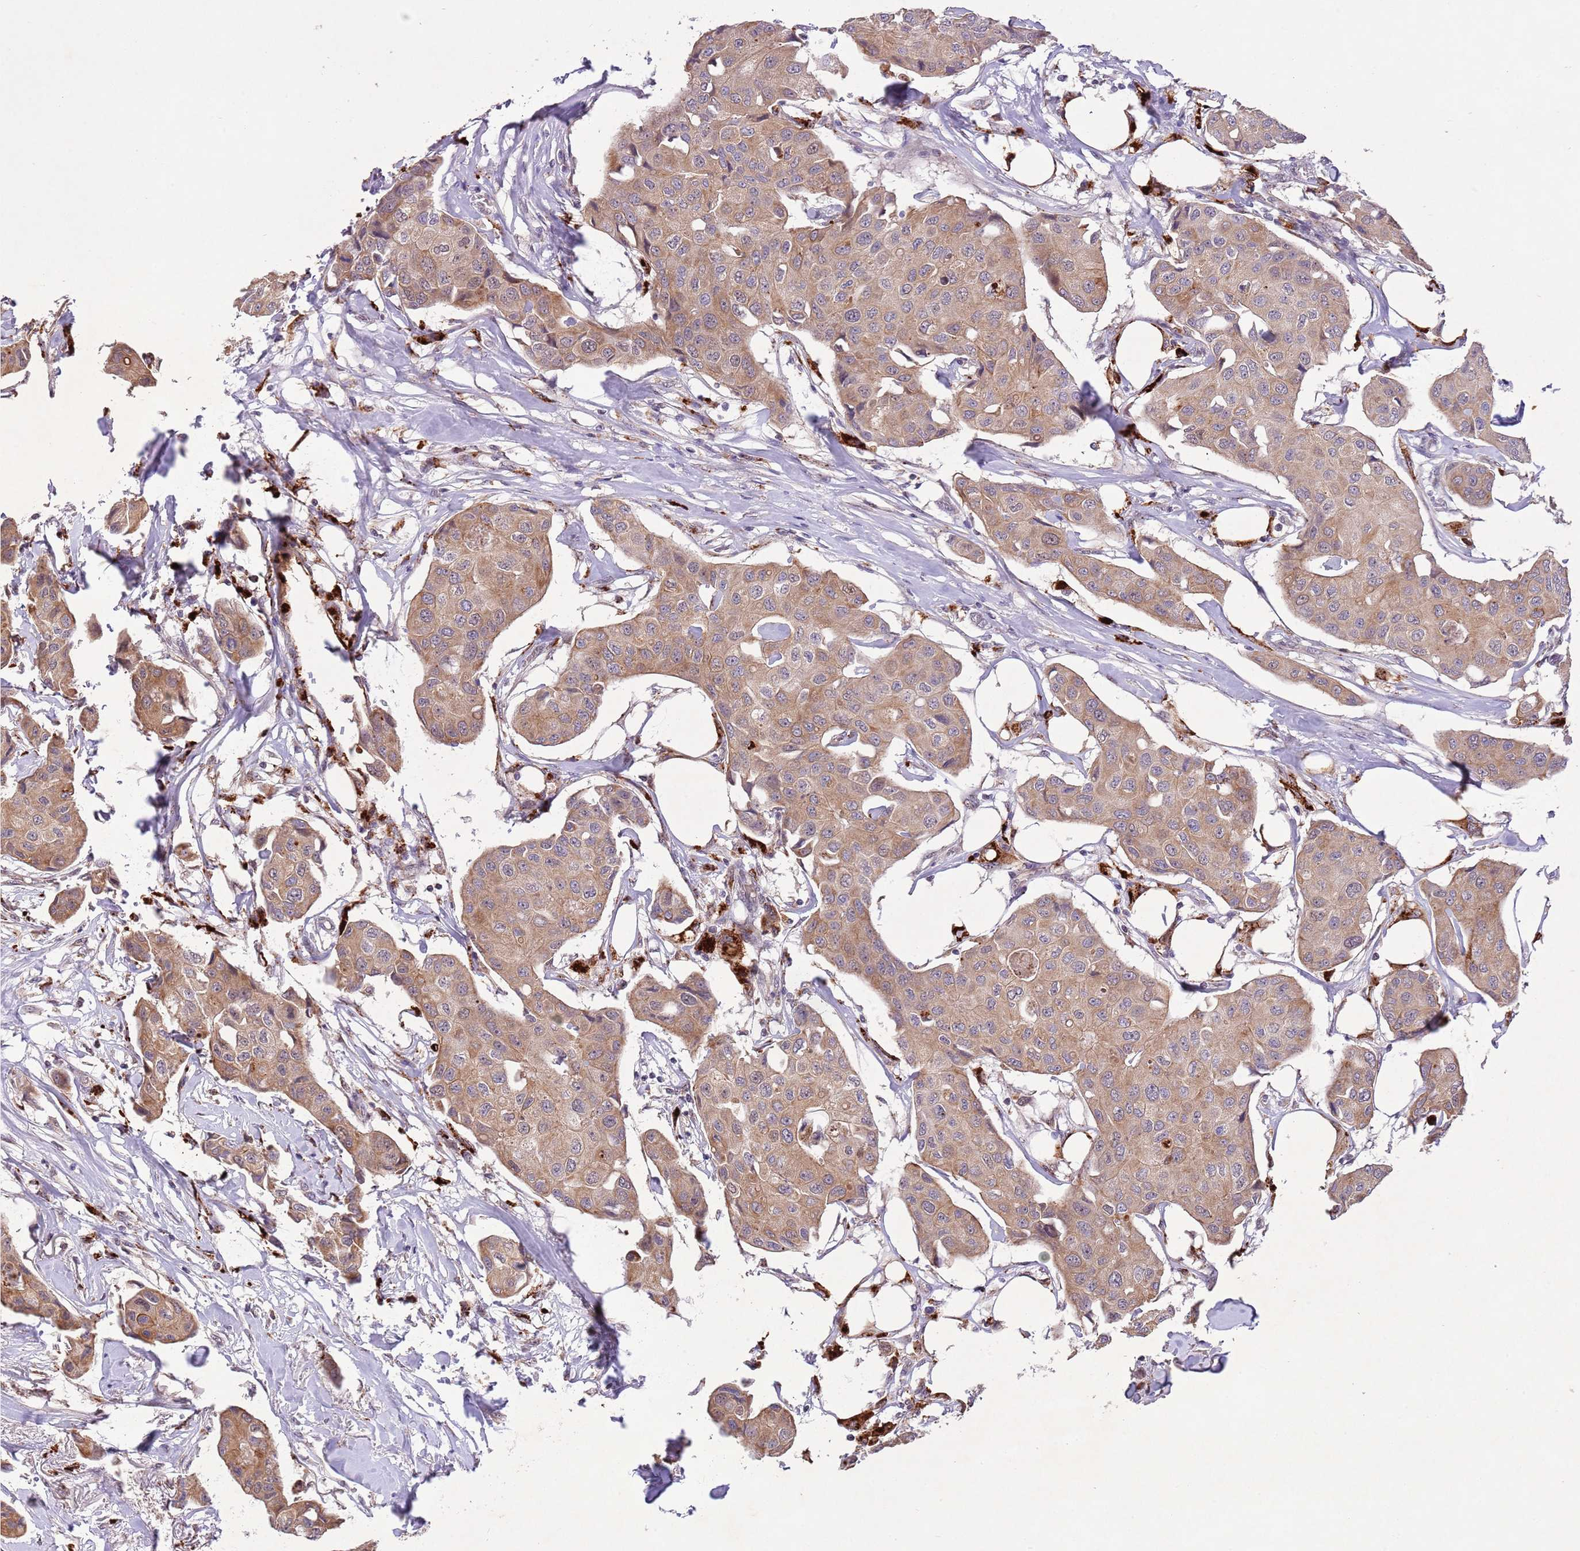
{"staining": {"intensity": "moderate", "quantity": ">75%", "location": "cytoplasmic/membranous"}, "tissue": "breast cancer", "cell_type": "Tumor cells", "image_type": "cancer", "snomed": [{"axis": "morphology", "description": "Duct carcinoma"}, {"axis": "topography", "description": "Breast"}], "caption": "Breast cancer (intraductal carcinoma) was stained to show a protein in brown. There is medium levels of moderate cytoplasmic/membranous staining in approximately >75% of tumor cells.", "gene": "TRIM27", "patient": {"sex": "female", "age": 80}}